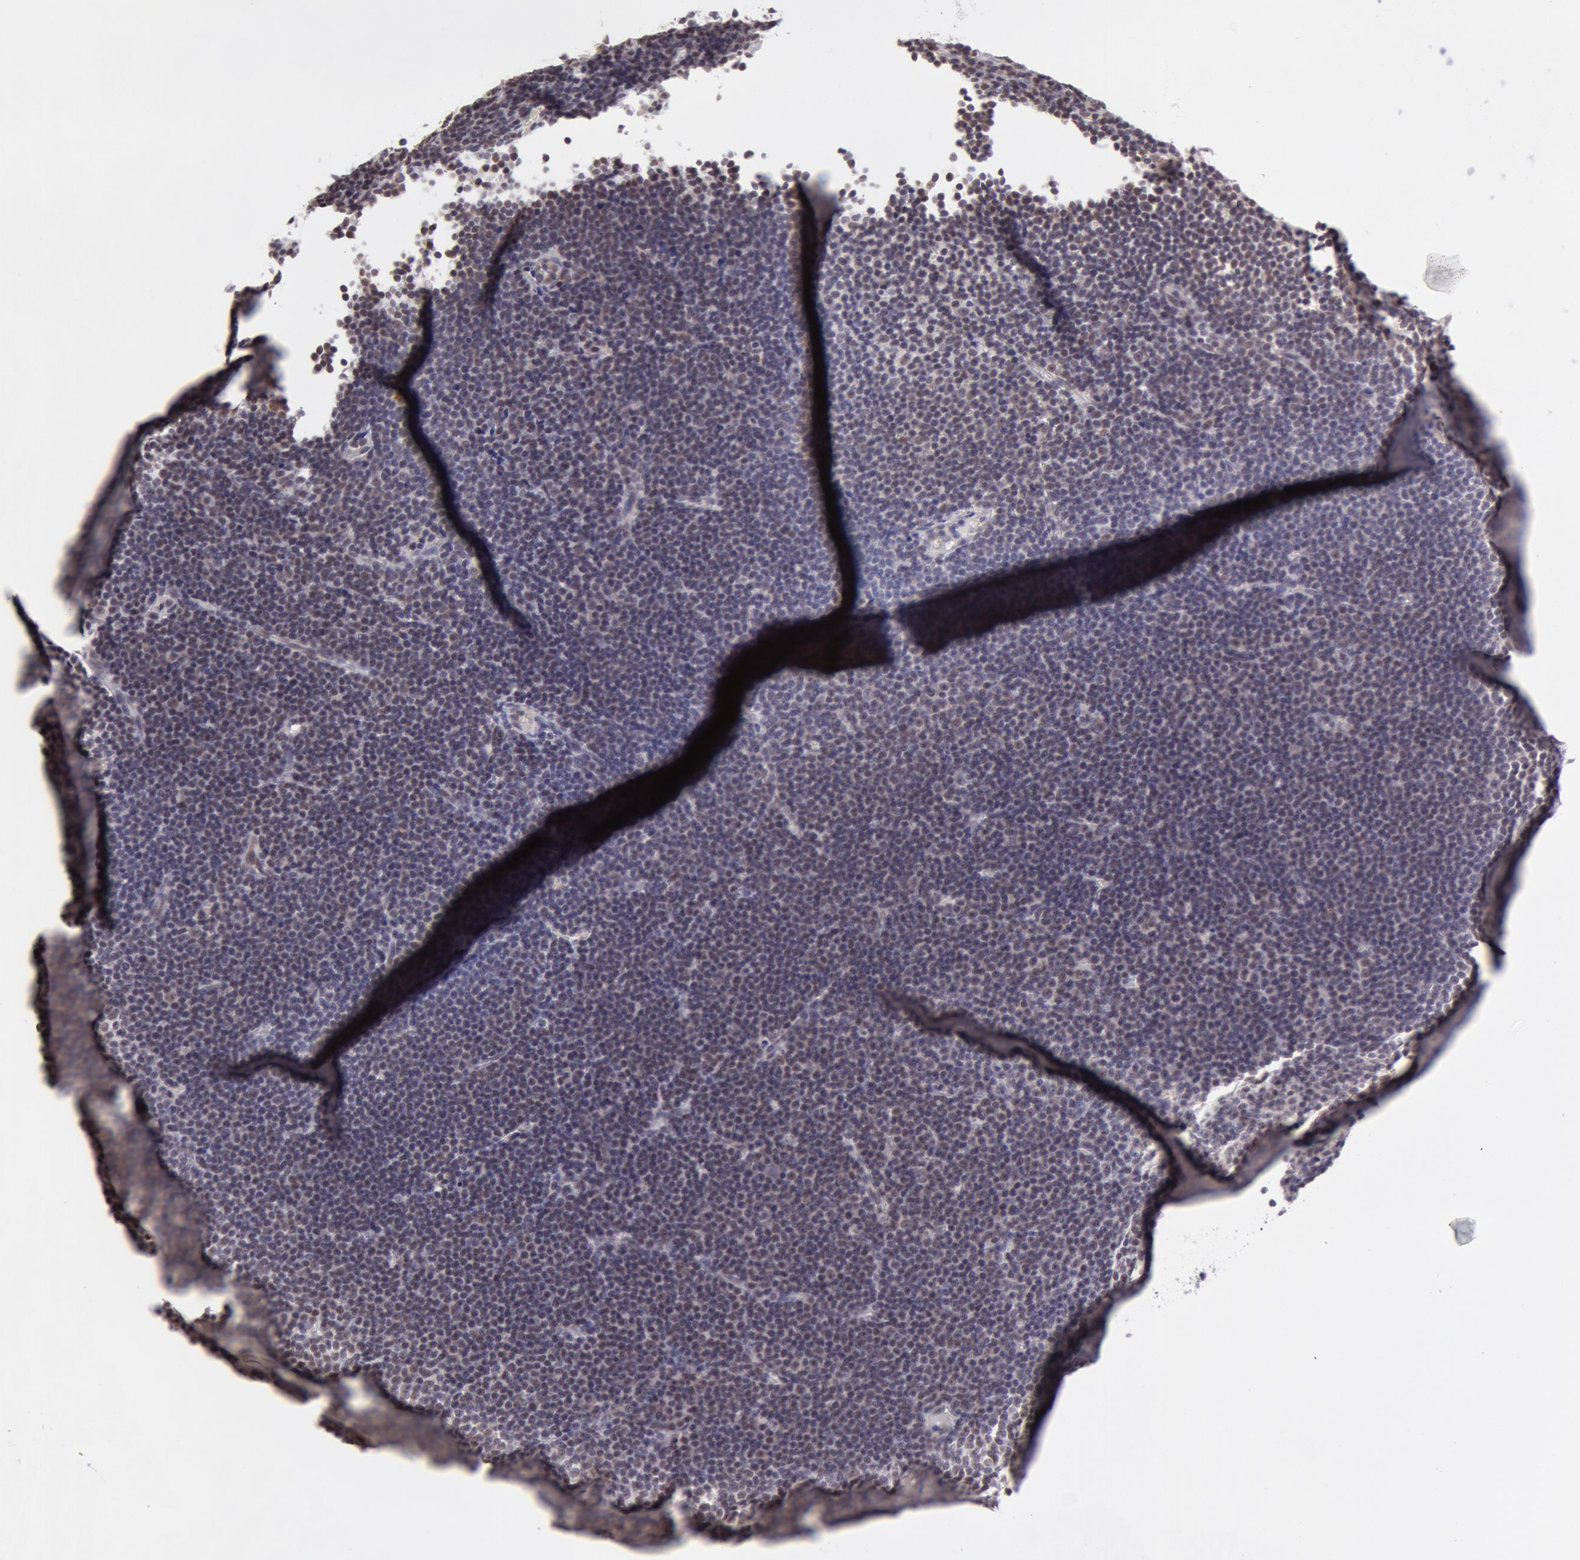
{"staining": {"intensity": "weak", "quantity": "25%-75%", "location": "cytoplasmic/membranous,nuclear"}, "tissue": "lymphoma", "cell_type": "Tumor cells", "image_type": "cancer", "snomed": [{"axis": "morphology", "description": "Malignant lymphoma, non-Hodgkin's type, Low grade"}, {"axis": "topography", "description": "Lymph node"}], "caption": "A brown stain labels weak cytoplasmic/membranous and nuclear expression of a protein in human malignant lymphoma, non-Hodgkin's type (low-grade) tumor cells. The staining was performed using DAB (3,3'-diaminobenzidine), with brown indicating positive protein expression. Nuclei are stained blue with hematoxylin.", "gene": "VRTN", "patient": {"sex": "male", "age": 57}}